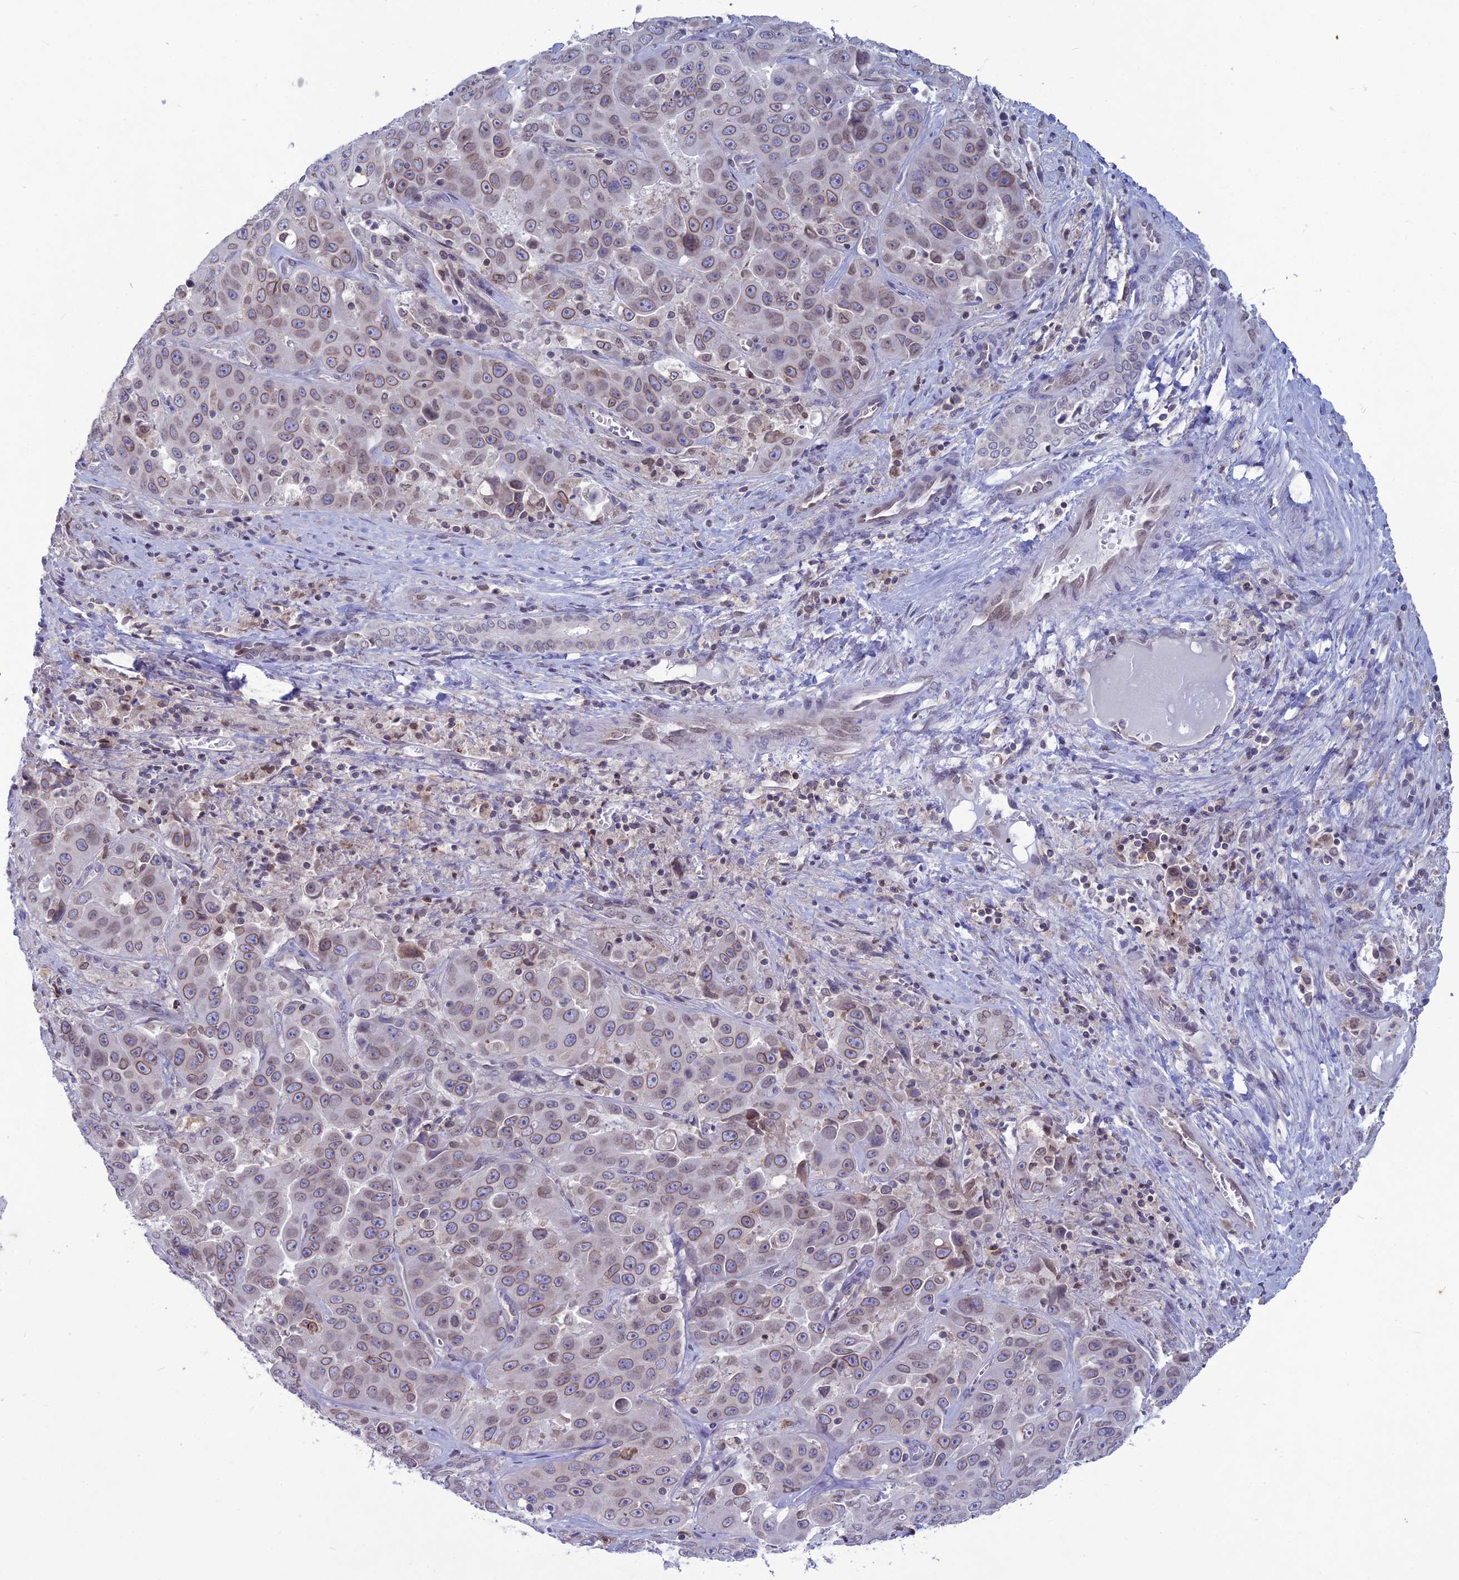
{"staining": {"intensity": "moderate", "quantity": ">75%", "location": "cytoplasmic/membranous,nuclear"}, "tissue": "liver cancer", "cell_type": "Tumor cells", "image_type": "cancer", "snomed": [{"axis": "morphology", "description": "Cholangiocarcinoma"}, {"axis": "topography", "description": "Liver"}], "caption": "High-power microscopy captured an immunohistochemistry photomicrograph of liver cholangiocarcinoma, revealing moderate cytoplasmic/membranous and nuclear staining in approximately >75% of tumor cells.", "gene": "WDR46", "patient": {"sex": "female", "age": 52}}